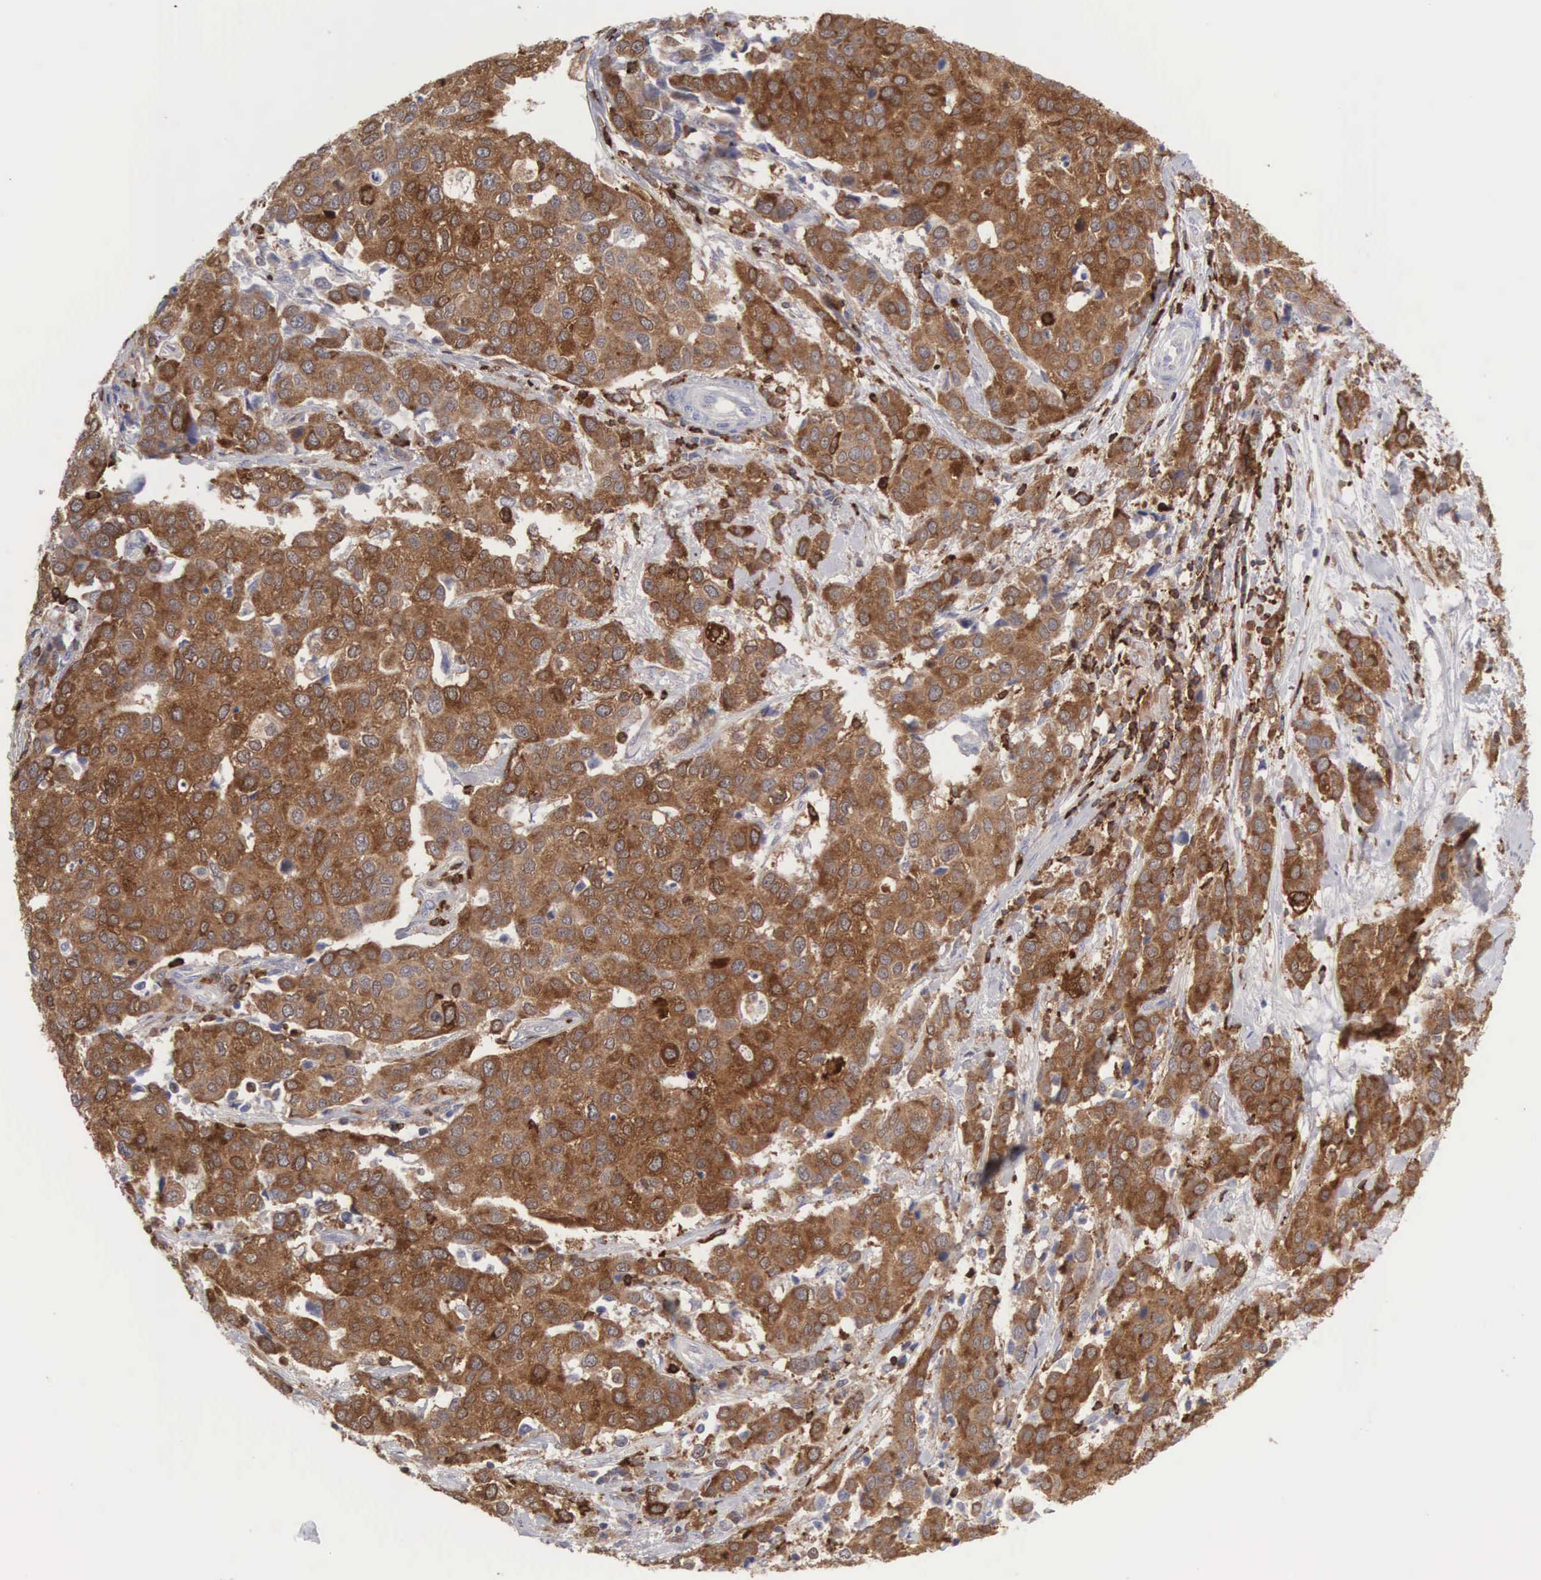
{"staining": {"intensity": "strong", "quantity": ">75%", "location": "cytoplasmic/membranous"}, "tissue": "cervical cancer", "cell_type": "Tumor cells", "image_type": "cancer", "snomed": [{"axis": "morphology", "description": "Squamous cell carcinoma, NOS"}, {"axis": "topography", "description": "Cervix"}], "caption": "There is high levels of strong cytoplasmic/membranous positivity in tumor cells of squamous cell carcinoma (cervical), as demonstrated by immunohistochemical staining (brown color).", "gene": "SH3BP1", "patient": {"sex": "female", "age": 54}}